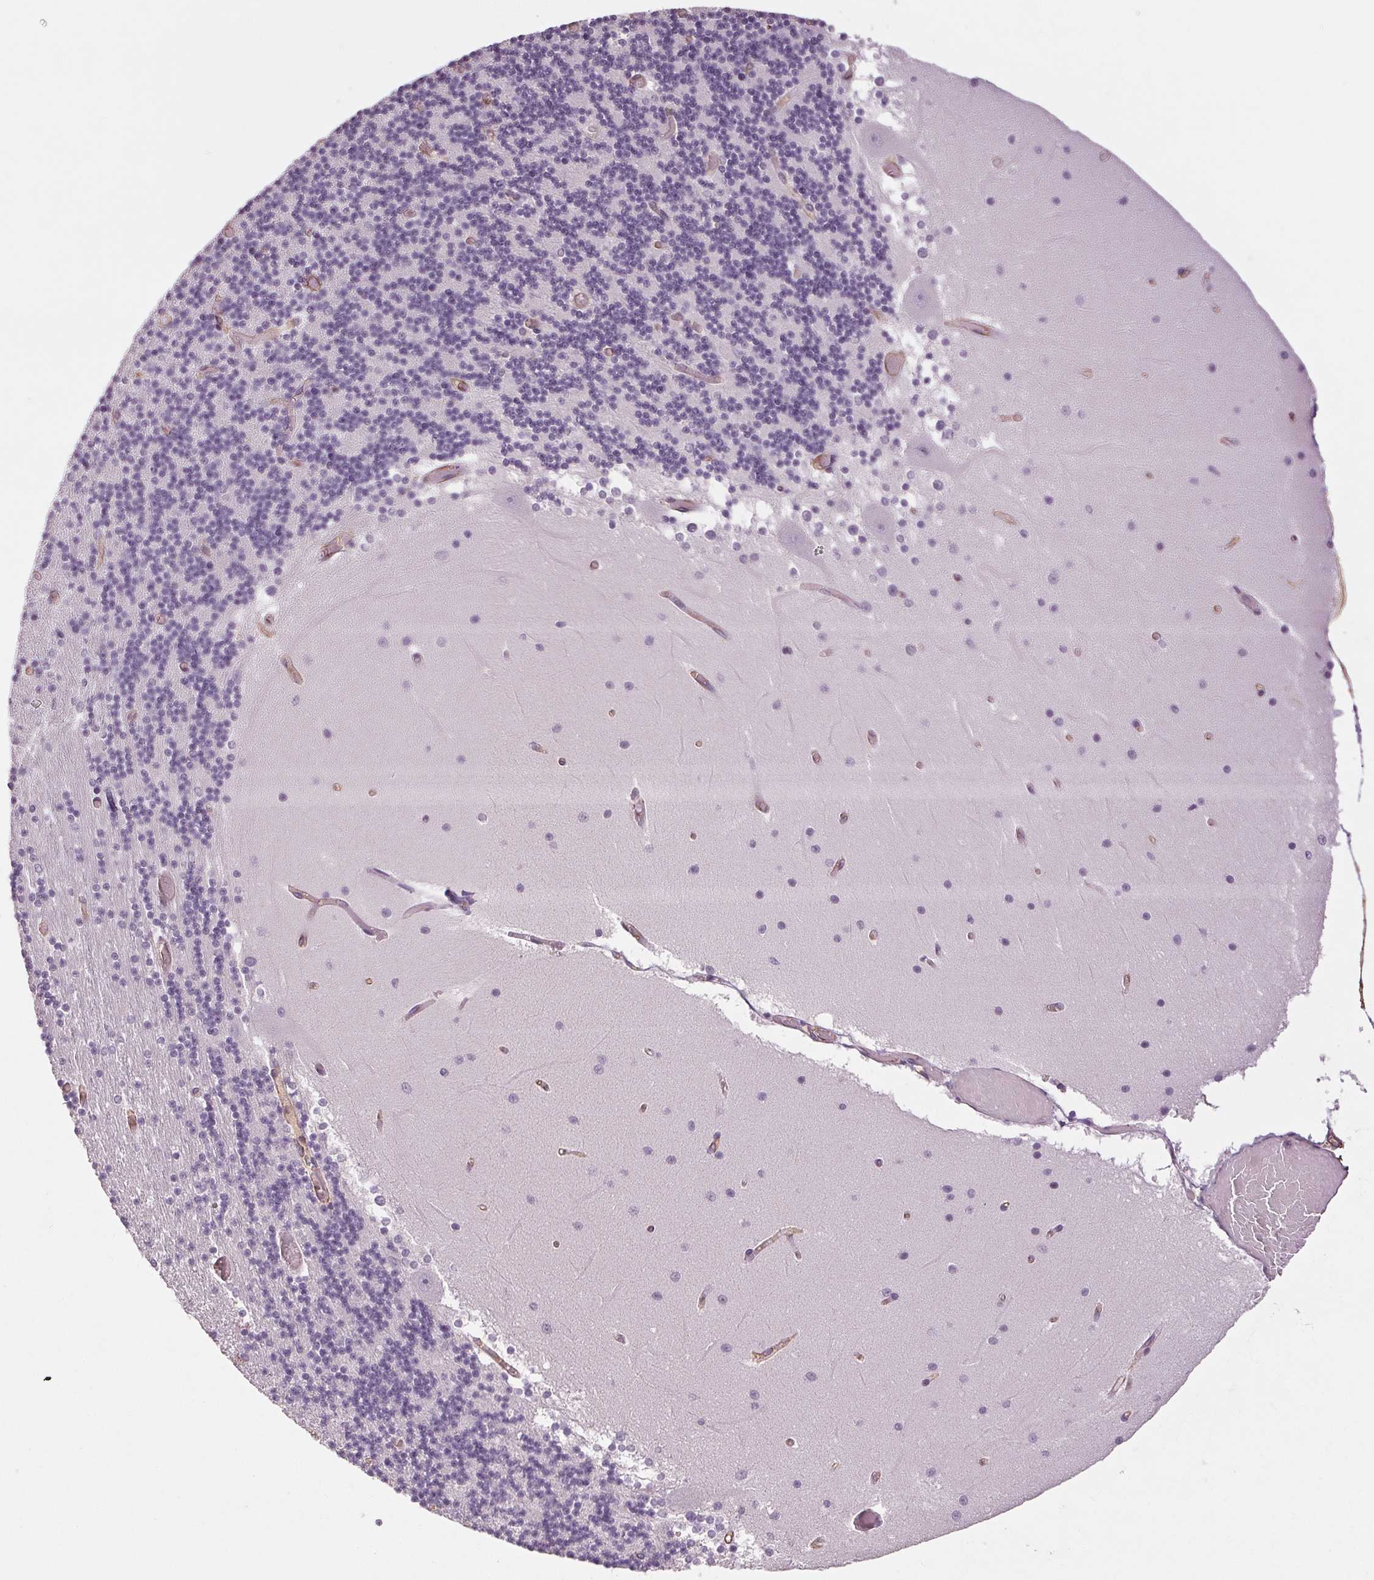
{"staining": {"intensity": "negative", "quantity": "none", "location": "none"}, "tissue": "cerebellum", "cell_type": "Cells in granular layer", "image_type": "normal", "snomed": [{"axis": "morphology", "description": "Normal tissue, NOS"}, {"axis": "topography", "description": "Cerebellum"}], "caption": "High magnification brightfield microscopy of normal cerebellum stained with DAB (3,3'-diaminobenzidine) (brown) and counterstained with hematoxylin (blue): cells in granular layer show no significant expression. (Stains: DAB immunohistochemistry with hematoxylin counter stain, Microscopy: brightfield microscopy at high magnification).", "gene": "COL7A1", "patient": {"sex": "female", "age": 28}}